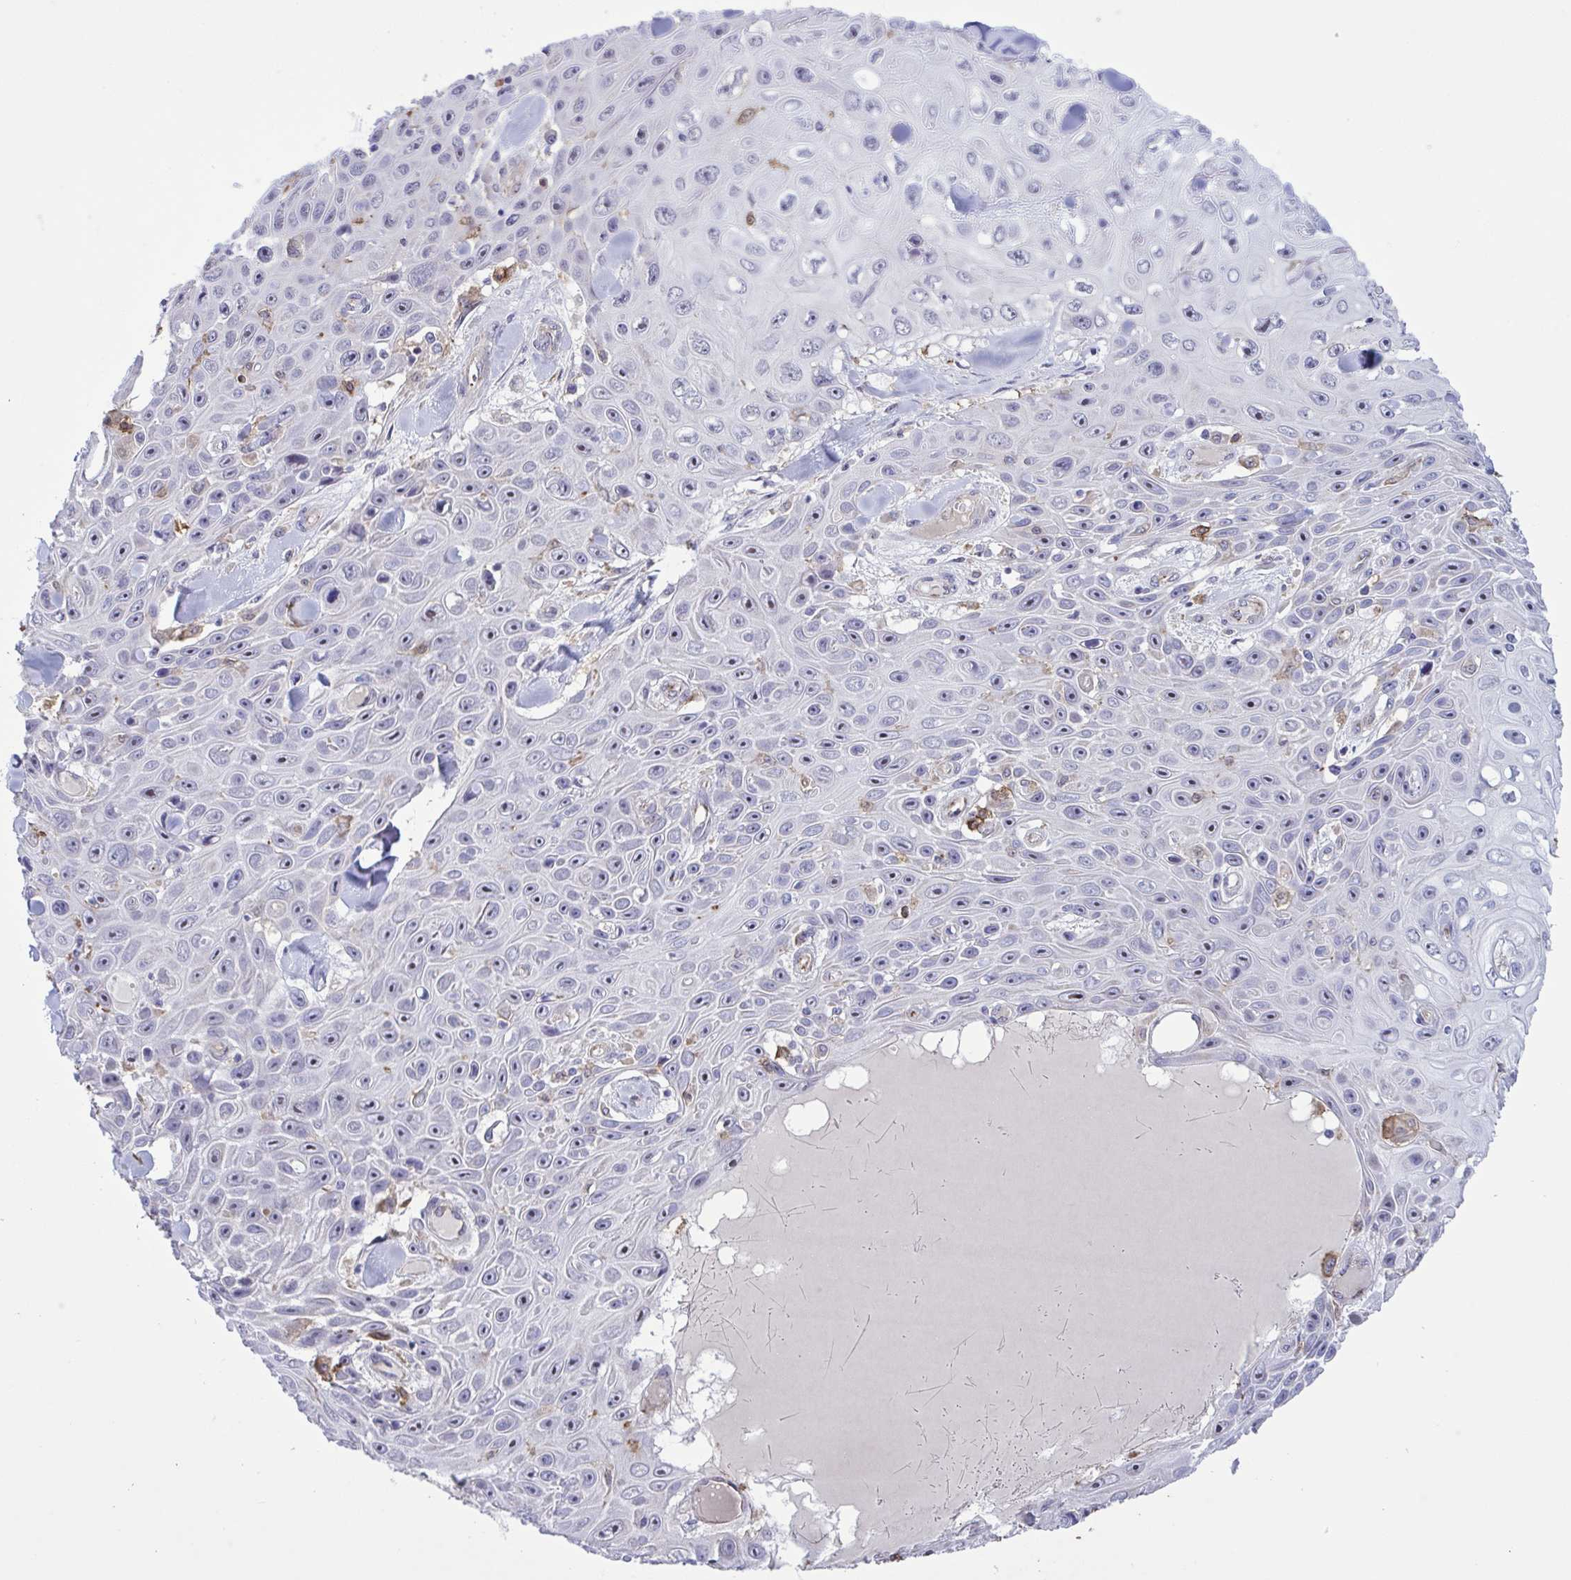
{"staining": {"intensity": "weak", "quantity": "<25%", "location": "nuclear"}, "tissue": "skin cancer", "cell_type": "Tumor cells", "image_type": "cancer", "snomed": [{"axis": "morphology", "description": "Squamous cell carcinoma, NOS"}, {"axis": "topography", "description": "Skin"}], "caption": "High power microscopy image of an IHC micrograph of skin cancer (squamous cell carcinoma), revealing no significant staining in tumor cells.", "gene": "CD101", "patient": {"sex": "male", "age": 82}}